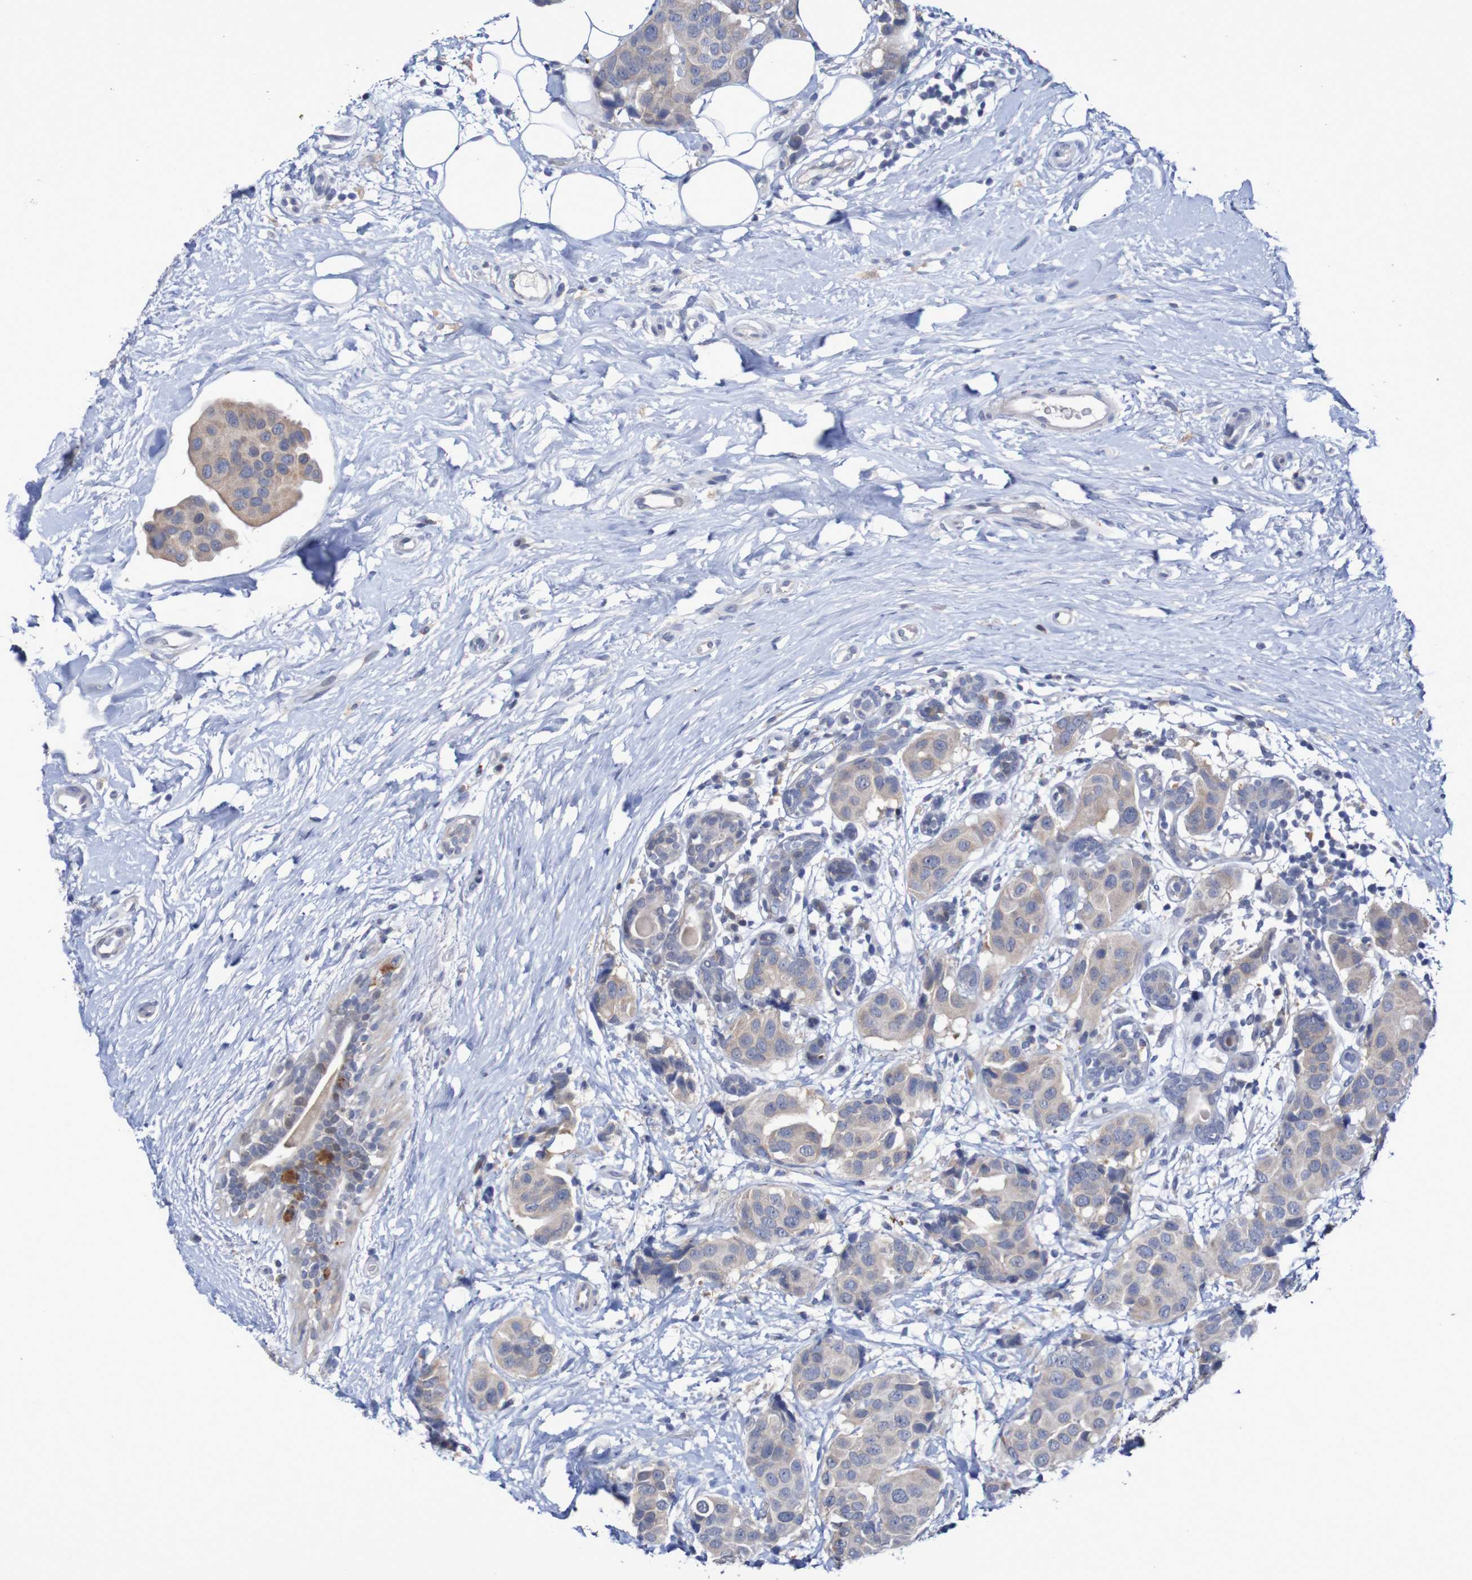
{"staining": {"intensity": "weak", "quantity": "<25%", "location": "cytoplasmic/membranous"}, "tissue": "breast cancer", "cell_type": "Tumor cells", "image_type": "cancer", "snomed": [{"axis": "morphology", "description": "Normal tissue, NOS"}, {"axis": "morphology", "description": "Duct carcinoma"}, {"axis": "topography", "description": "Breast"}], "caption": "Tumor cells show no significant protein staining in breast cancer. Brightfield microscopy of IHC stained with DAB (3,3'-diaminobenzidine) (brown) and hematoxylin (blue), captured at high magnification.", "gene": "FBP2", "patient": {"sex": "female", "age": 39}}